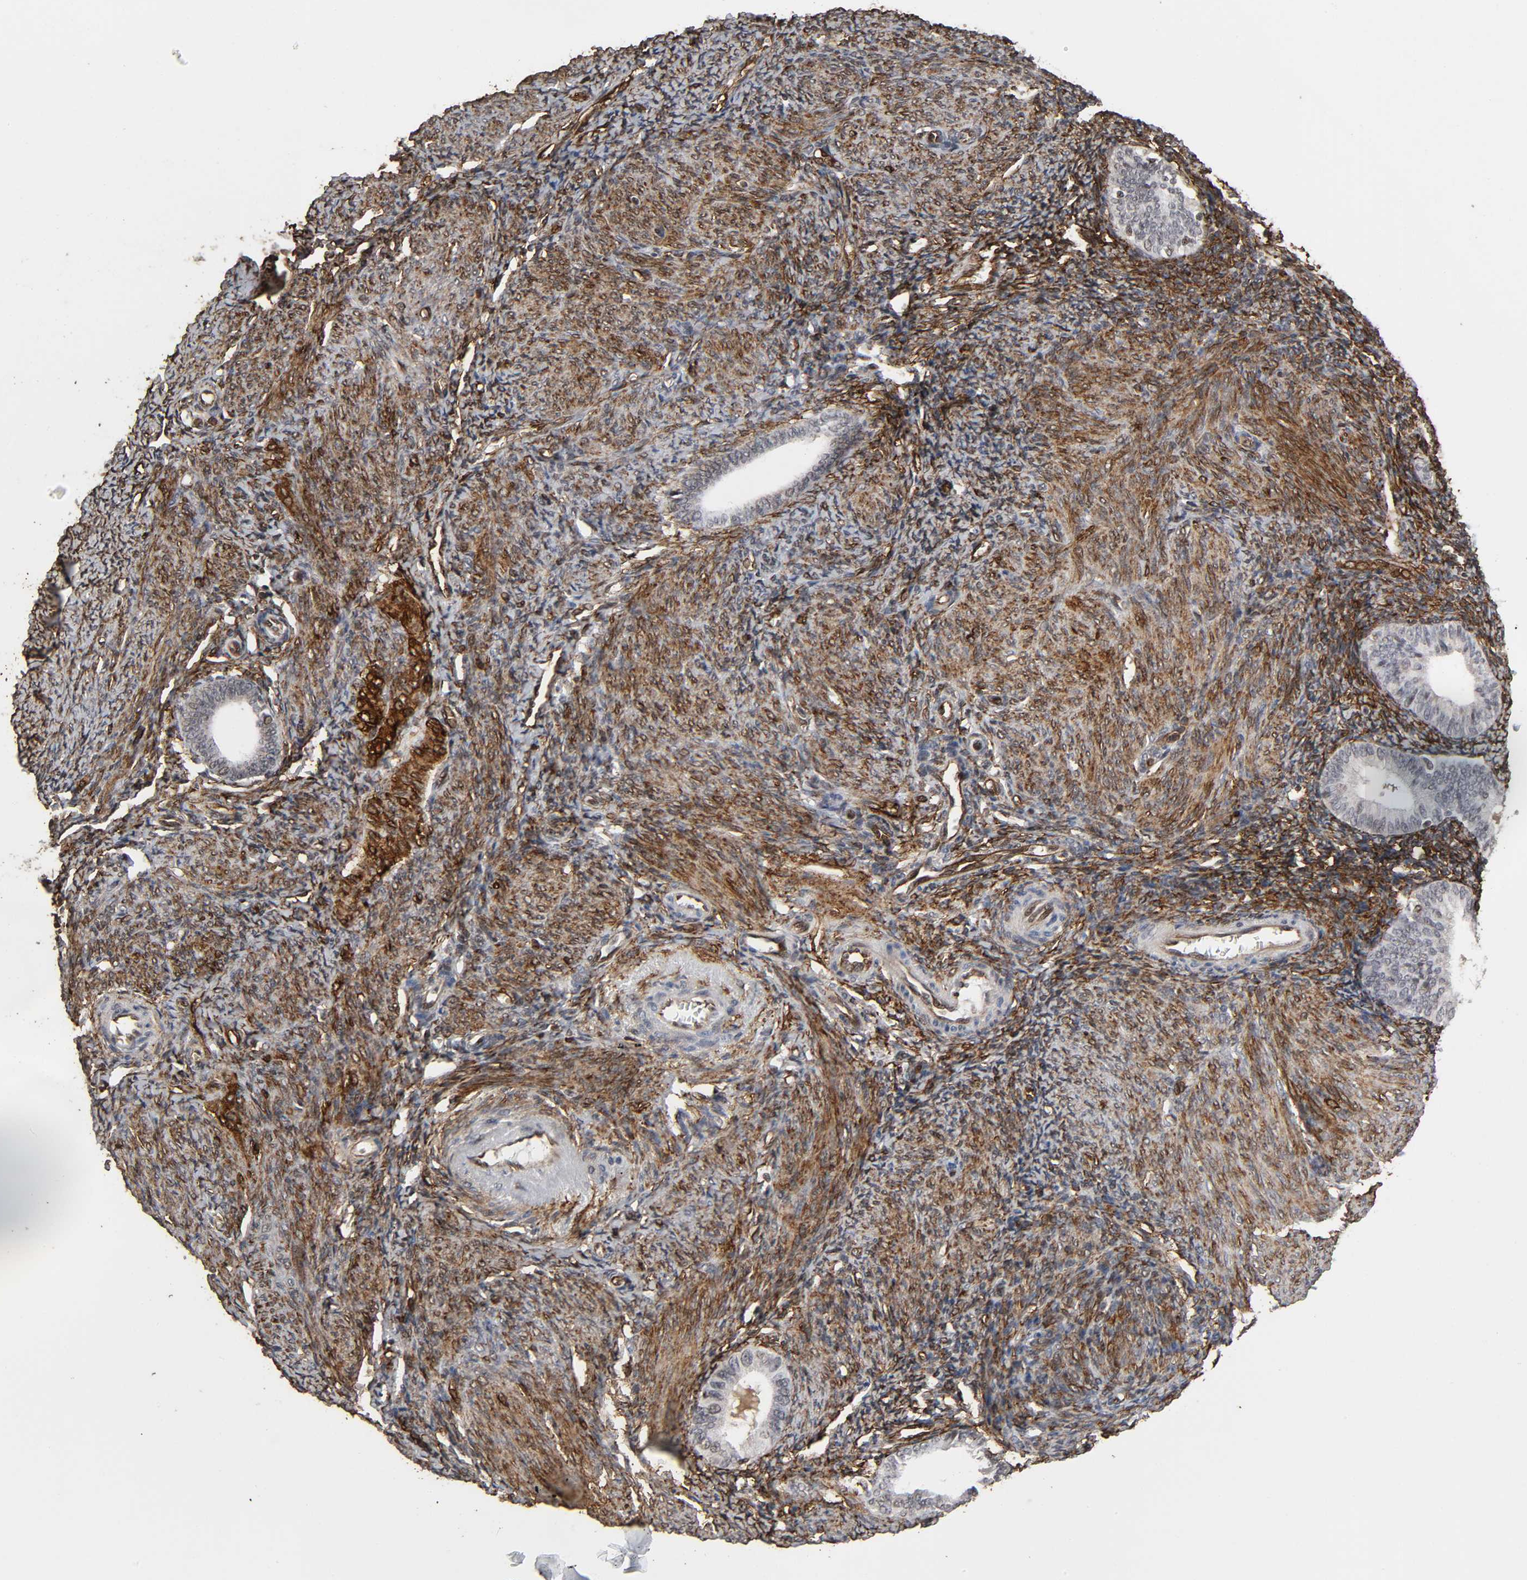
{"staining": {"intensity": "strong", "quantity": ">75%", "location": "nuclear"}, "tissue": "endometrium", "cell_type": "Cells in endometrial stroma", "image_type": "normal", "snomed": [{"axis": "morphology", "description": "Normal tissue, NOS"}, {"axis": "topography", "description": "Endometrium"}], "caption": "Human endometrium stained for a protein (brown) shows strong nuclear positive positivity in about >75% of cells in endometrial stroma.", "gene": "AHNAK2", "patient": {"sex": "female", "age": 57}}